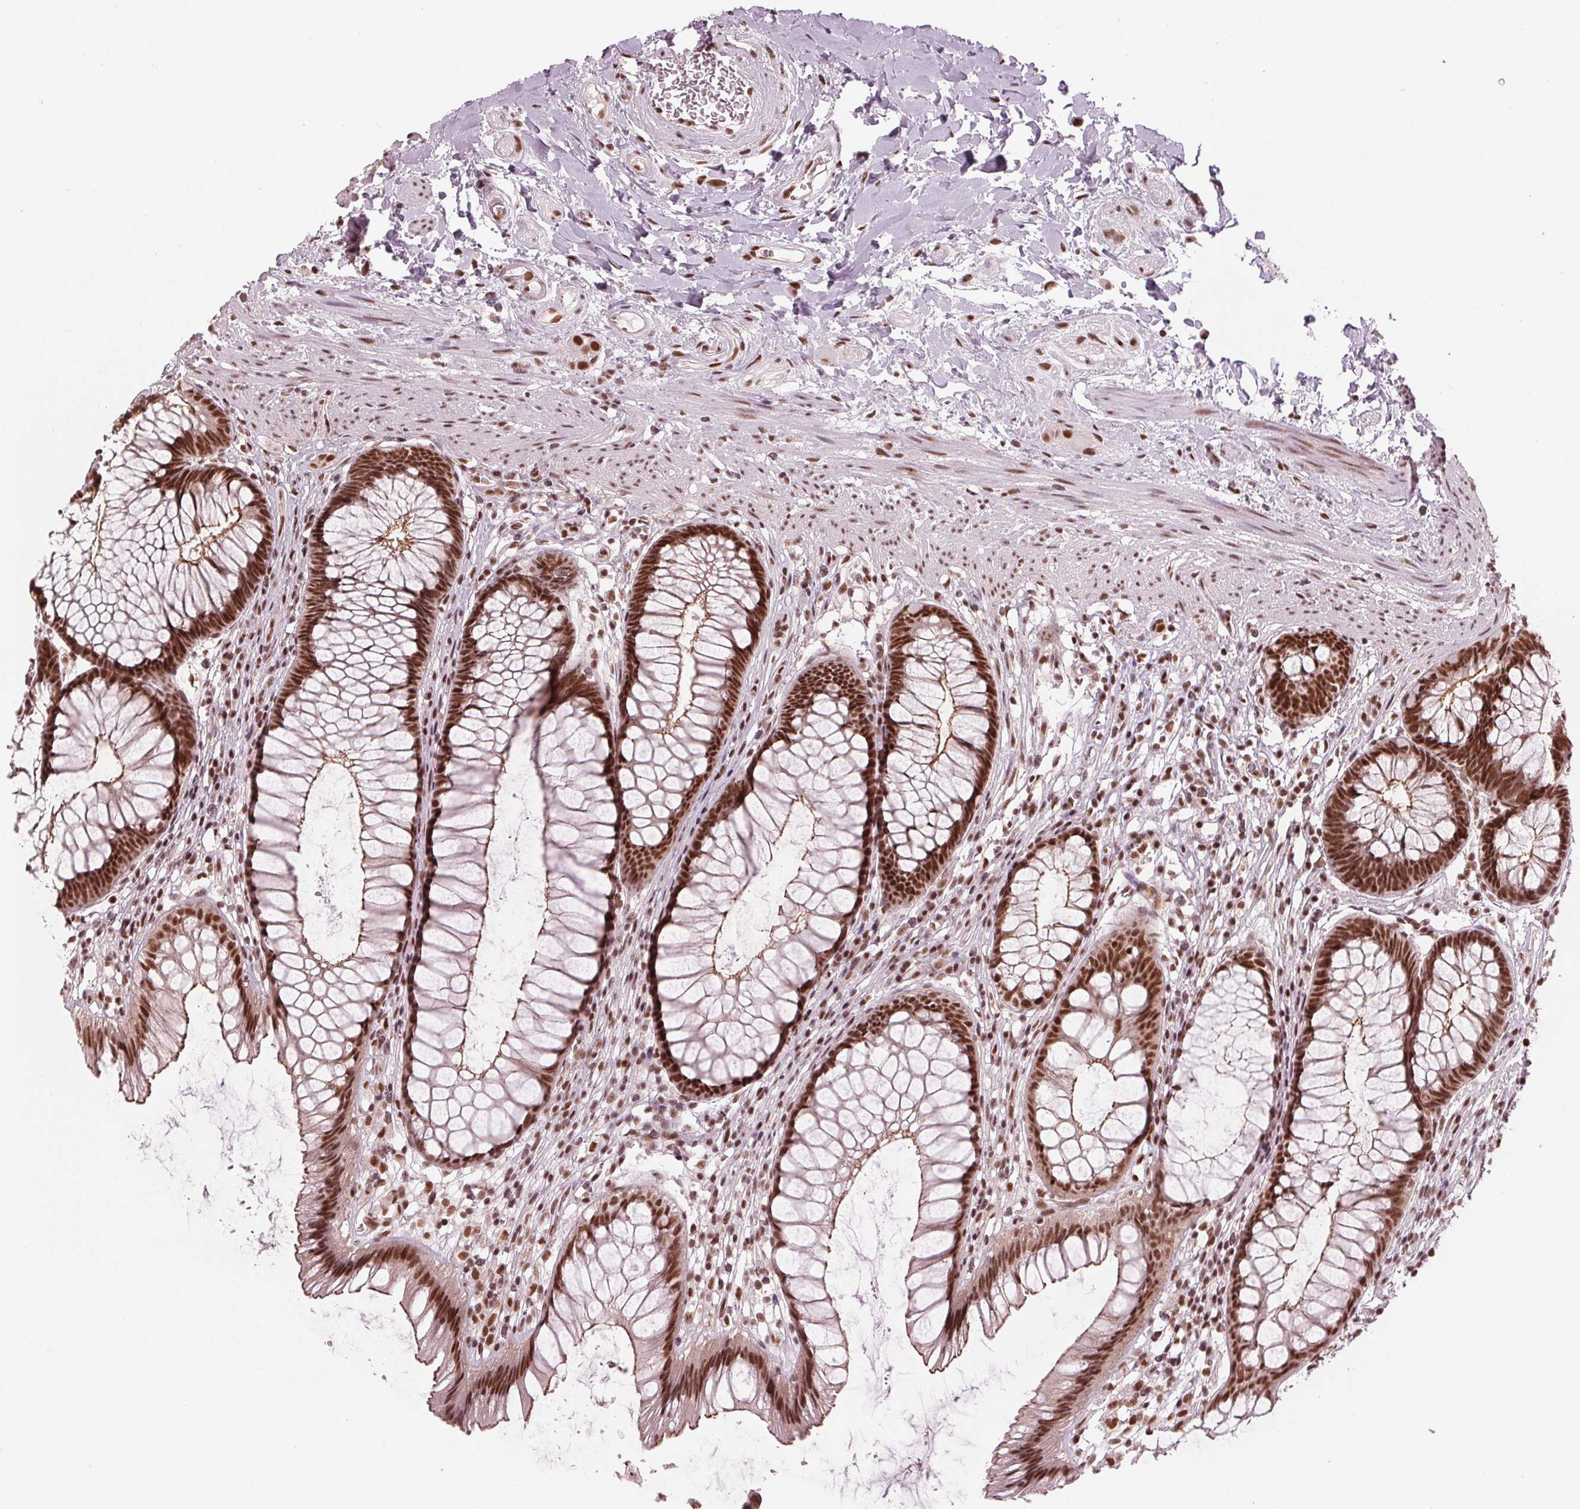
{"staining": {"intensity": "strong", "quantity": ">75%", "location": "cytoplasmic/membranous,nuclear"}, "tissue": "rectum", "cell_type": "Glandular cells", "image_type": "normal", "snomed": [{"axis": "morphology", "description": "Normal tissue, NOS"}, {"axis": "topography", "description": "Smooth muscle"}, {"axis": "topography", "description": "Rectum"}], "caption": "DAB immunohistochemical staining of unremarkable human rectum reveals strong cytoplasmic/membranous,nuclear protein expression in about >75% of glandular cells.", "gene": "LSM2", "patient": {"sex": "male", "age": 53}}